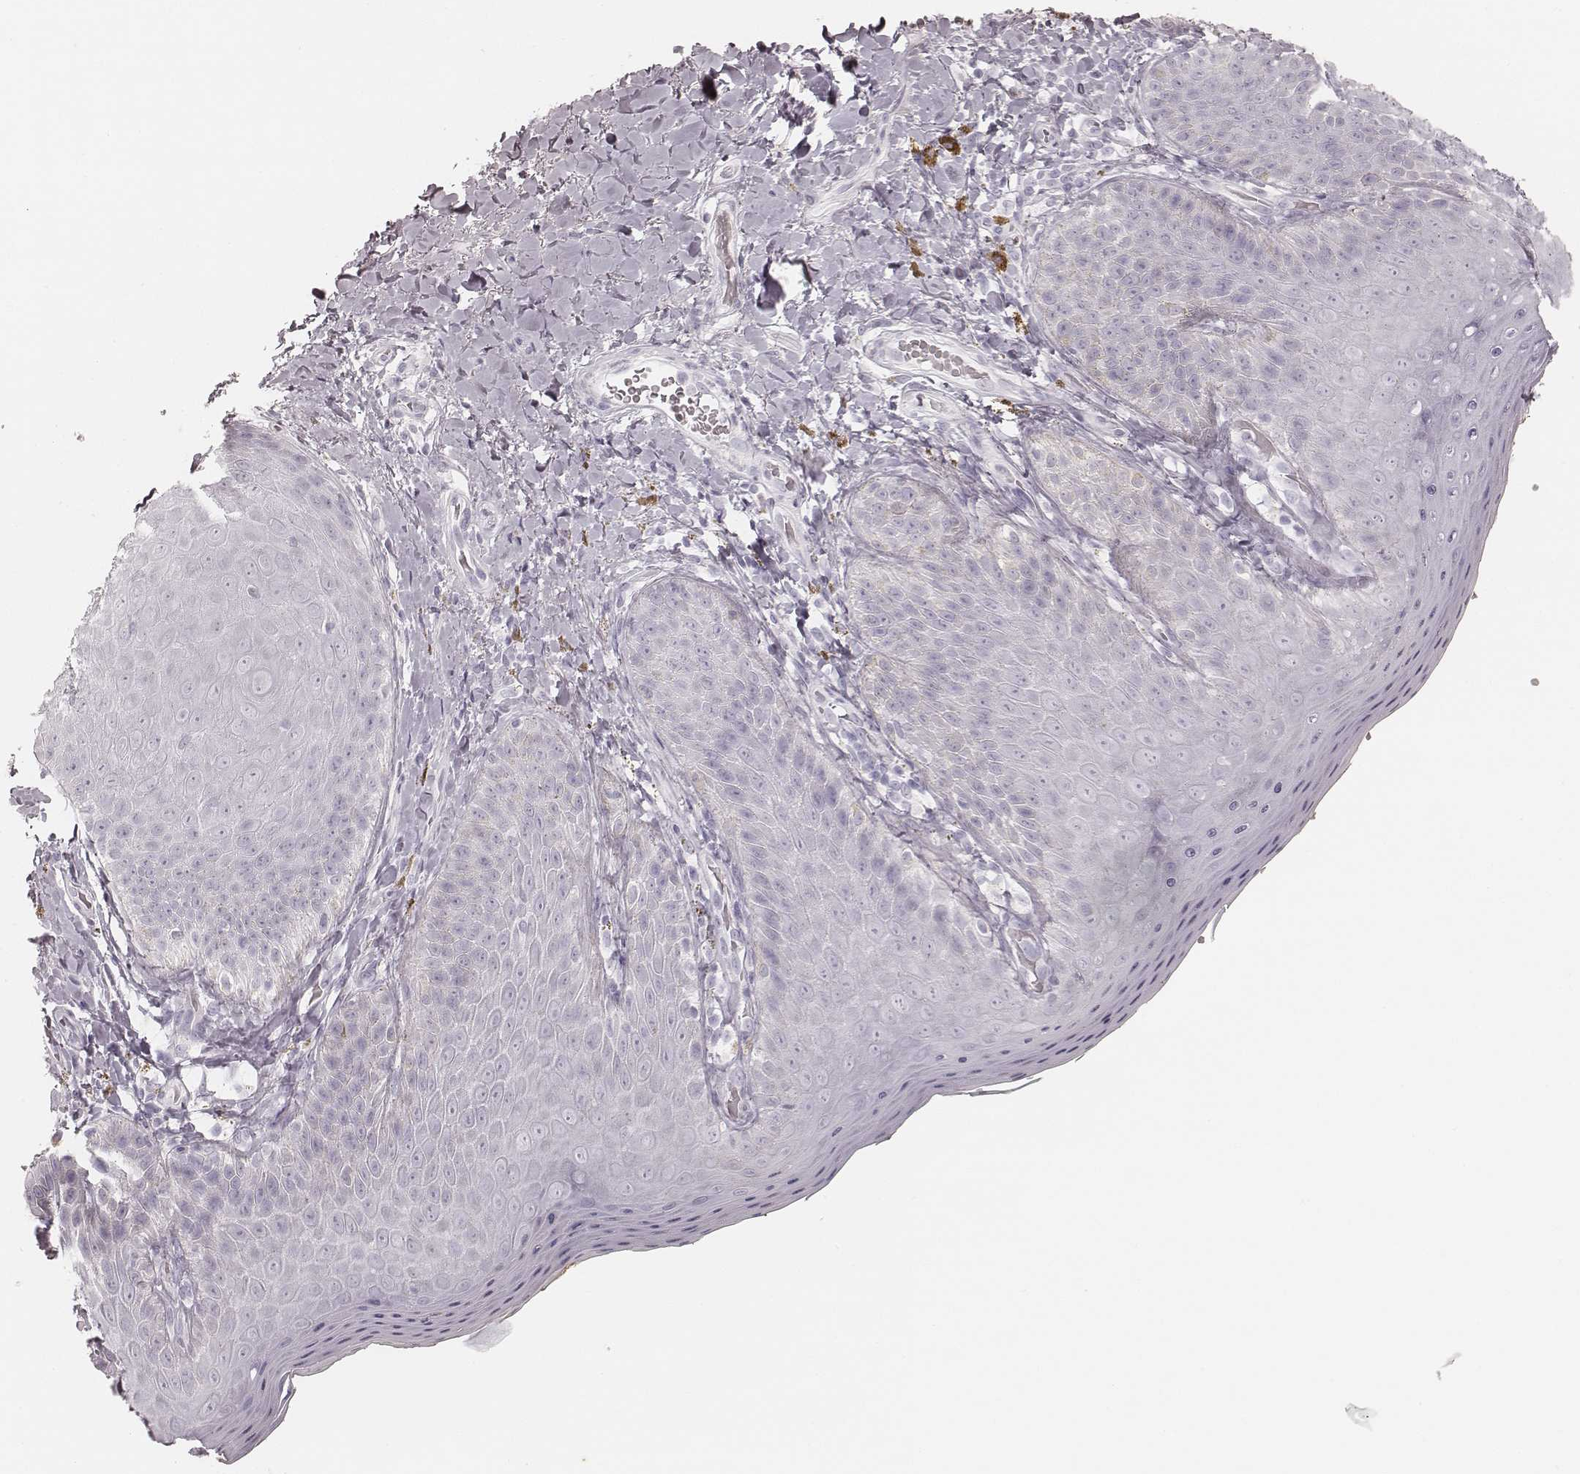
{"staining": {"intensity": "negative", "quantity": "none", "location": "none"}, "tissue": "skin", "cell_type": "Epidermal cells", "image_type": "normal", "snomed": [{"axis": "morphology", "description": "Normal tissue, NOS"}, {"axis": "topography", "description": "Anal"}], "caption": "The image exhibits no staining of epidermal cells in unremarkable skin.", "gene": "KRT82", "patient": {"sex": "male", "age": 53}}